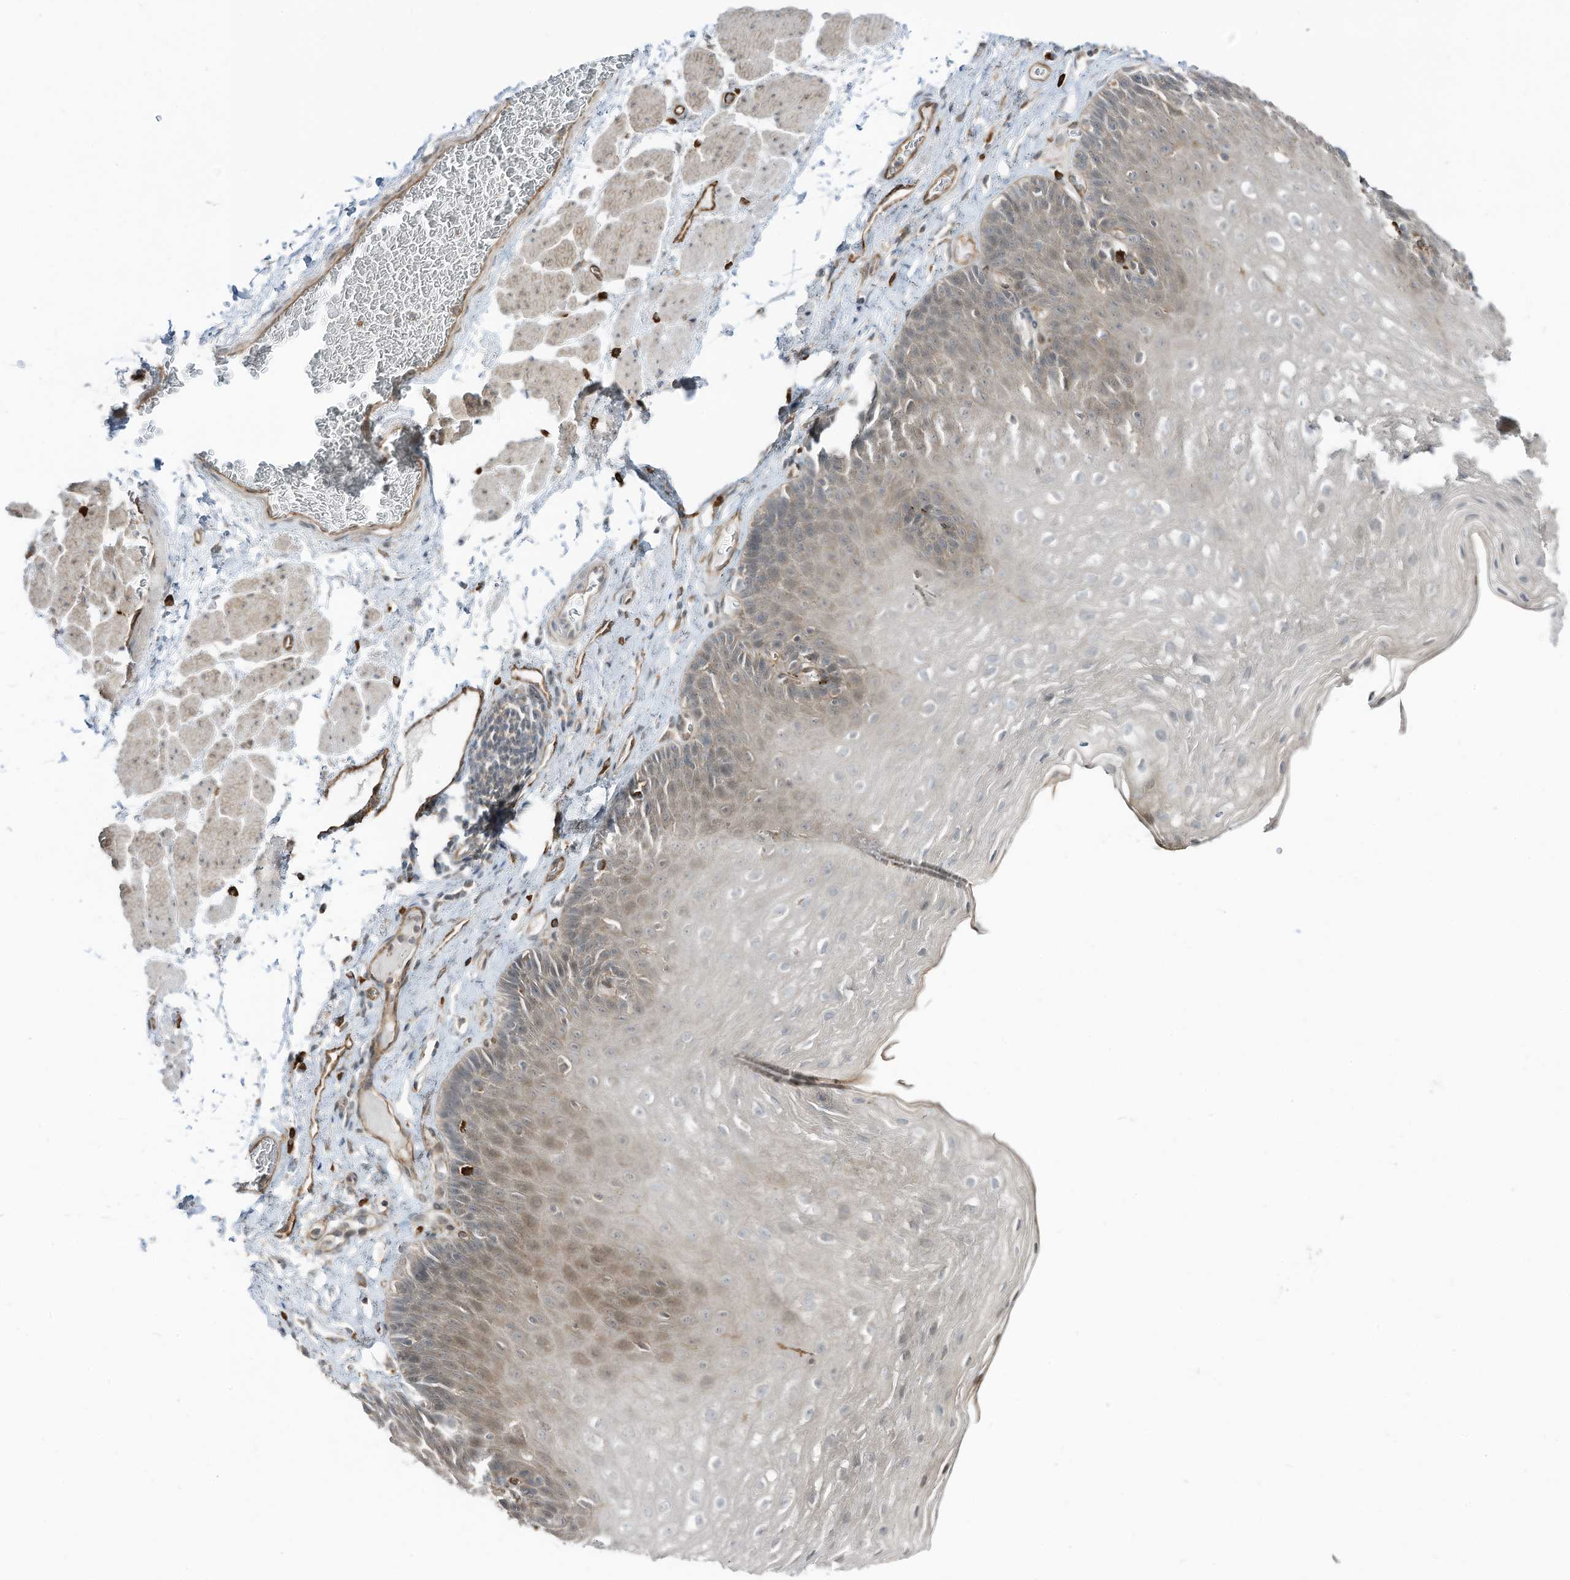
{"staining": {"intensity": "weak", "quantity": "25%-75%", "location": "cytoplasmic/membranous"}, "tissue": "esophagus", "cell_type": "Squamous epithelial cells", "image_type": "normal", "snomed": [{"axis": "morphology", "description": "Normal tissue, NOS"}, {"axis": "topography", "description": "Esophagus"}], "caption": "DAB immunohistochemical staining of unremarkable esophagus demonstrates weak cytoplasmic/membranous protein expression in approximately 25%-75% of squamous epithelial cells.", "gene": "DZIP3", "patient": {"sex": "female", "age": 66}}